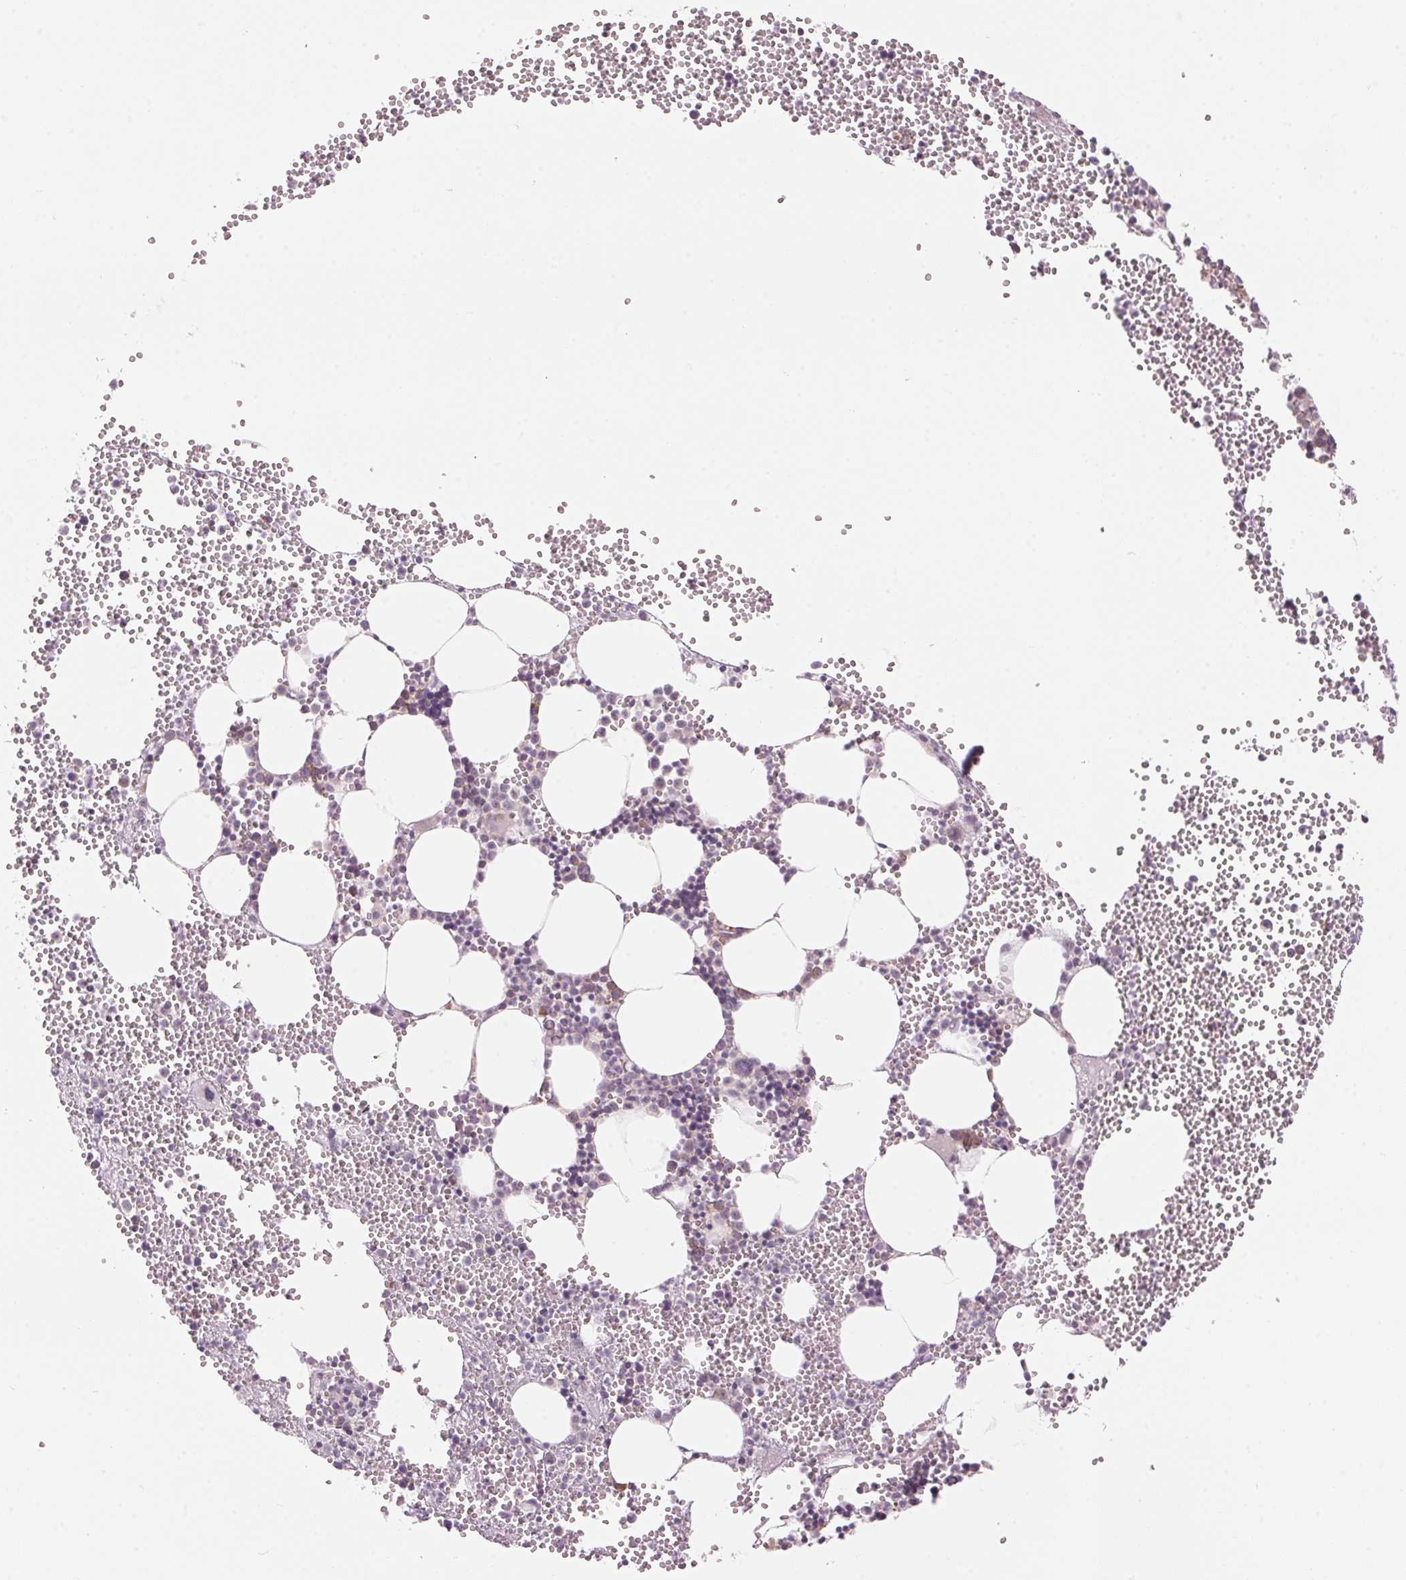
{"staining": {"intensity": "negative", "quantity": "none", "location": "none"}, "tissue": "bone marrow", "cell_type": "Hematopoietic cells", "image_type": "normal", "snomed": [{"axis": "morphology", "description": "Normal tissue, NOS"}, {"axis": "topography", "description": "Bone marrow"}], "caption": "Immunohistochemistry of unremarkable human bone marrow demonstrates no expression in hematopoietic cells.", "gene": "GNMT", "patient": {"sex": "male", "age": 89}}